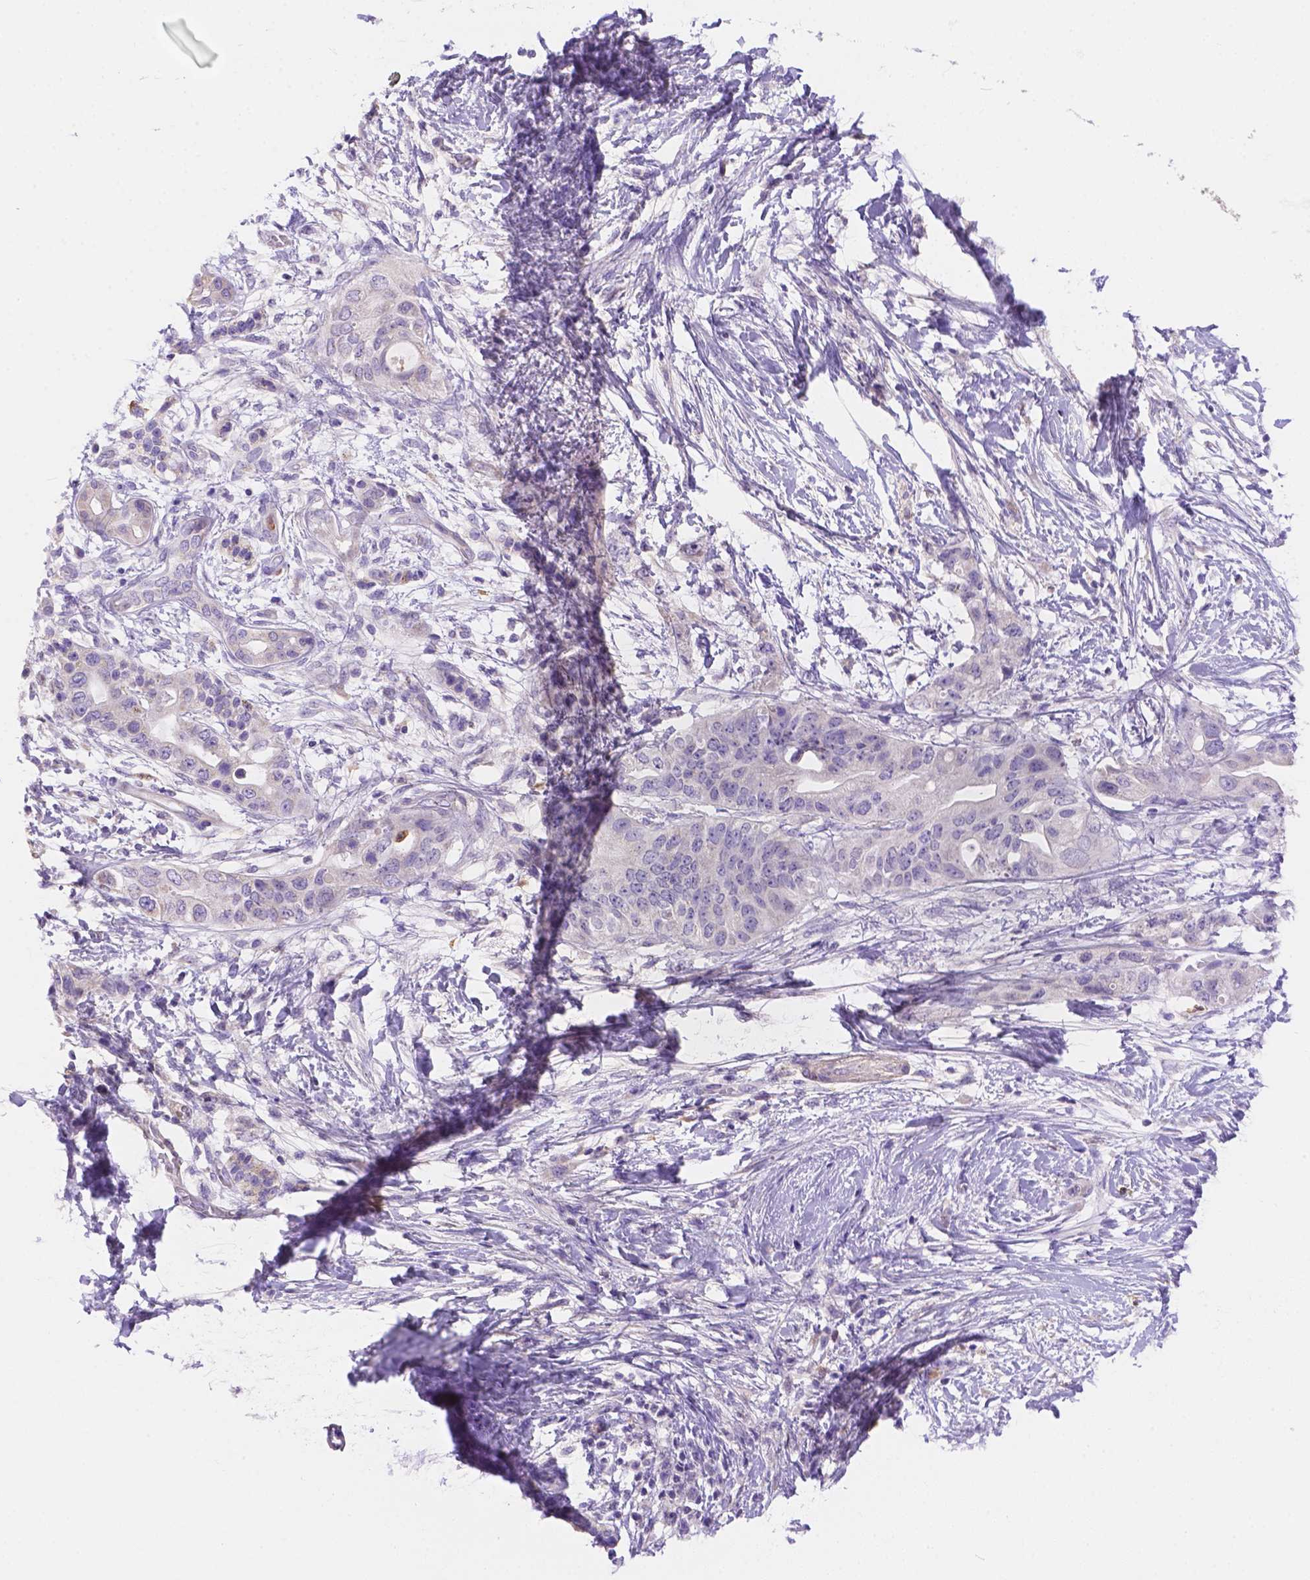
{"staining": {"intensity": "negative", "quantity": "none", "location": "none"}, "tissue": "pancreatic cancer", "cell_type": "Tumor cells", "image_type": "cancer", "snomed": [{"axis": "morphology", "description": "Adenocarcinoma, NOS"}, {"axis": "topography", "description": "Pancreas"}], "caption": "The immunohistochemistry (IHC) image has no significant expression in tumor cells of pancreatic cancer tissue.", "gene": "NXPE2", "patient": {"sex": "female", "age": 72}}